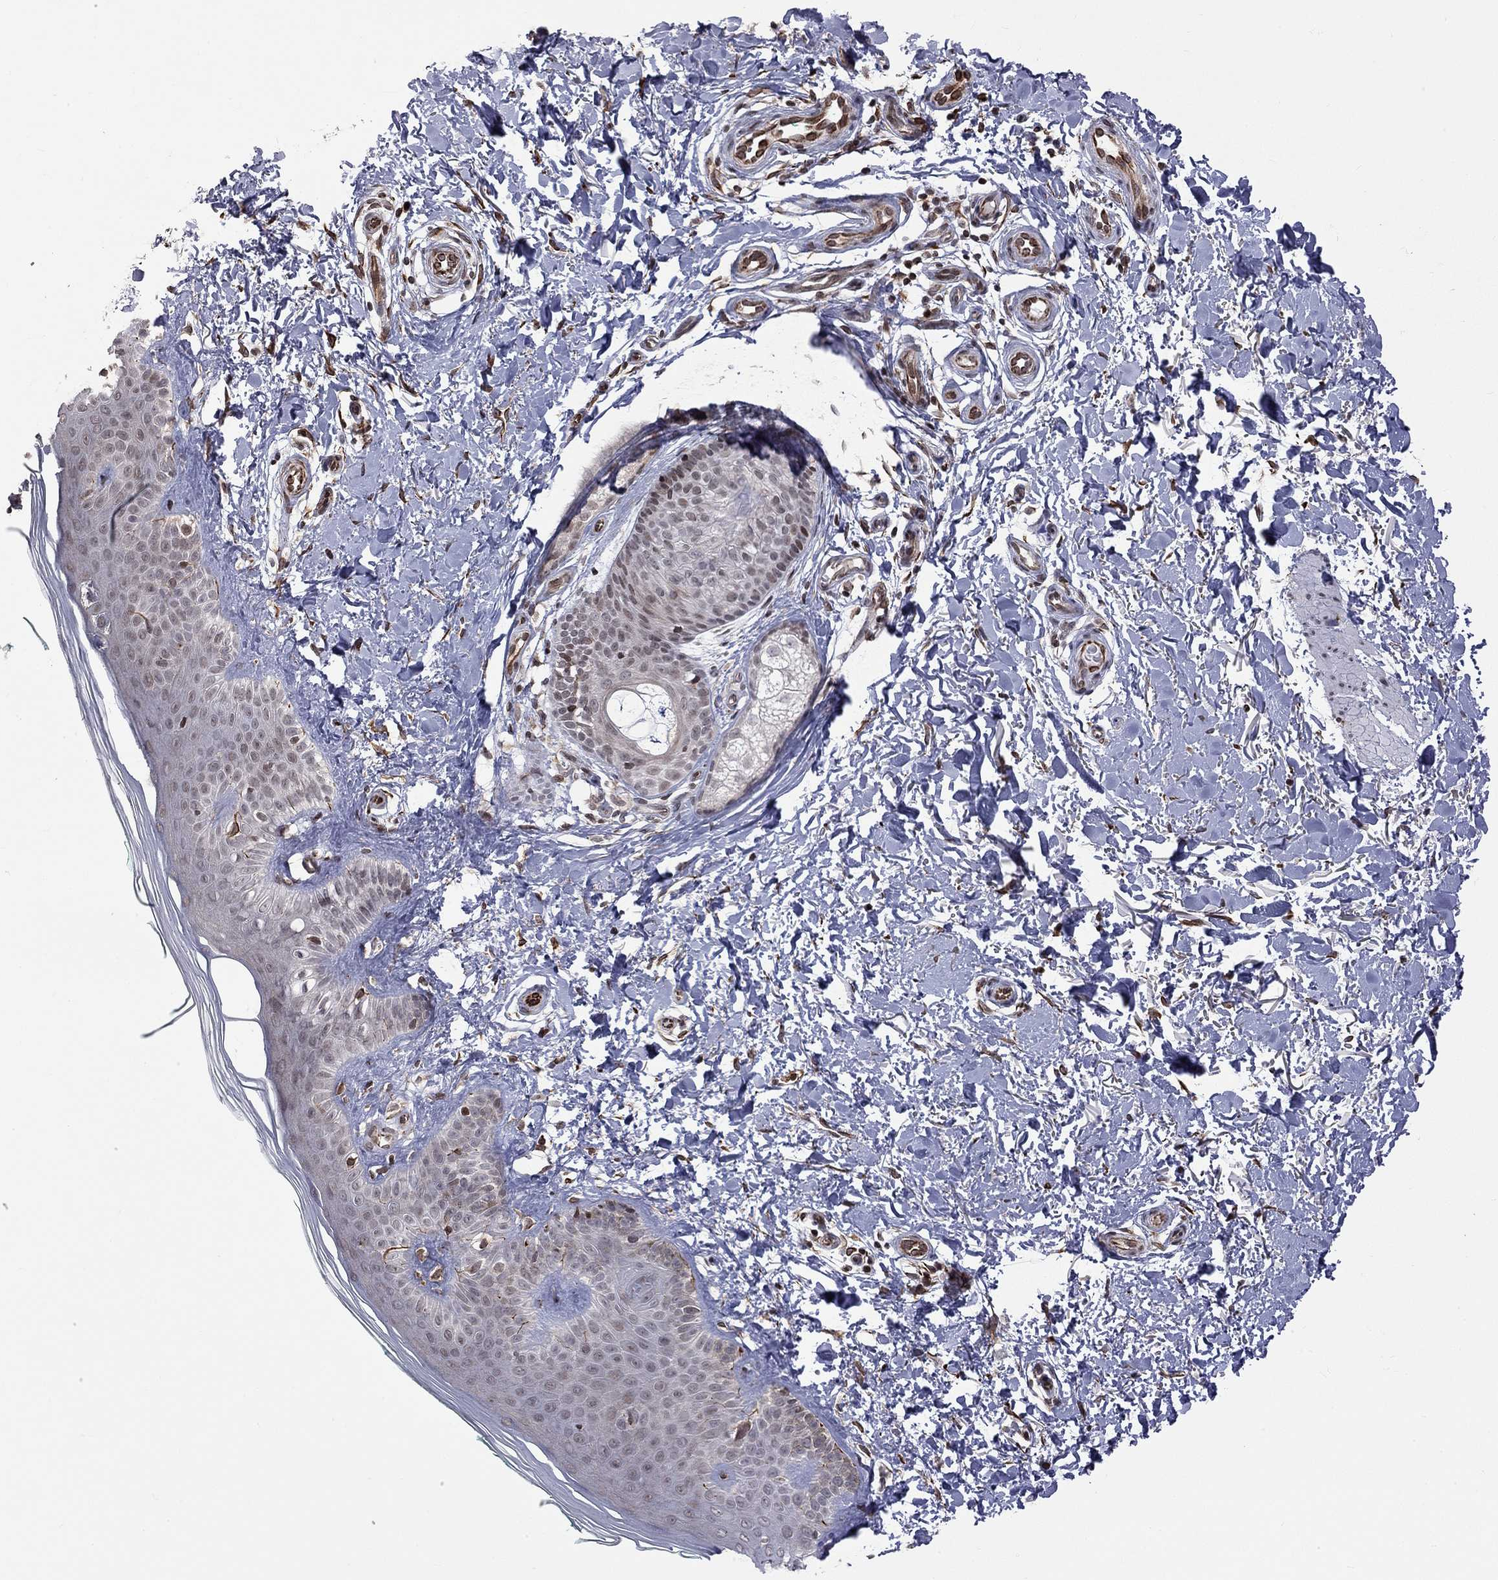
{"staining": {"intensity": "moderate", "quantity": ">75%", "location": "cytoplasmic/membranous"}, "tissue": "skin", "cell_type": "Fibroblasts", "image_type": "normal", "snomed": [{"axis": "morphology", "description": "Normal tissue, NOS"}, {"axis": "morphology", "description": "Inflammation, NOS"}, {"axis": "morphology", "description": "Fibrosis, NOS"}, {"axis": "topography", "description": "Skin"}], "caption": "Protein expression analysis of normal human skin reveals moderate cytoplasmic/membranous expression in about >75% of fibroblasts. (brown staining indicates protein expression, while blue staining denotes nuclei).", "gene": "MTNR1B", "patient": {"sex": "male", "age": 71}}